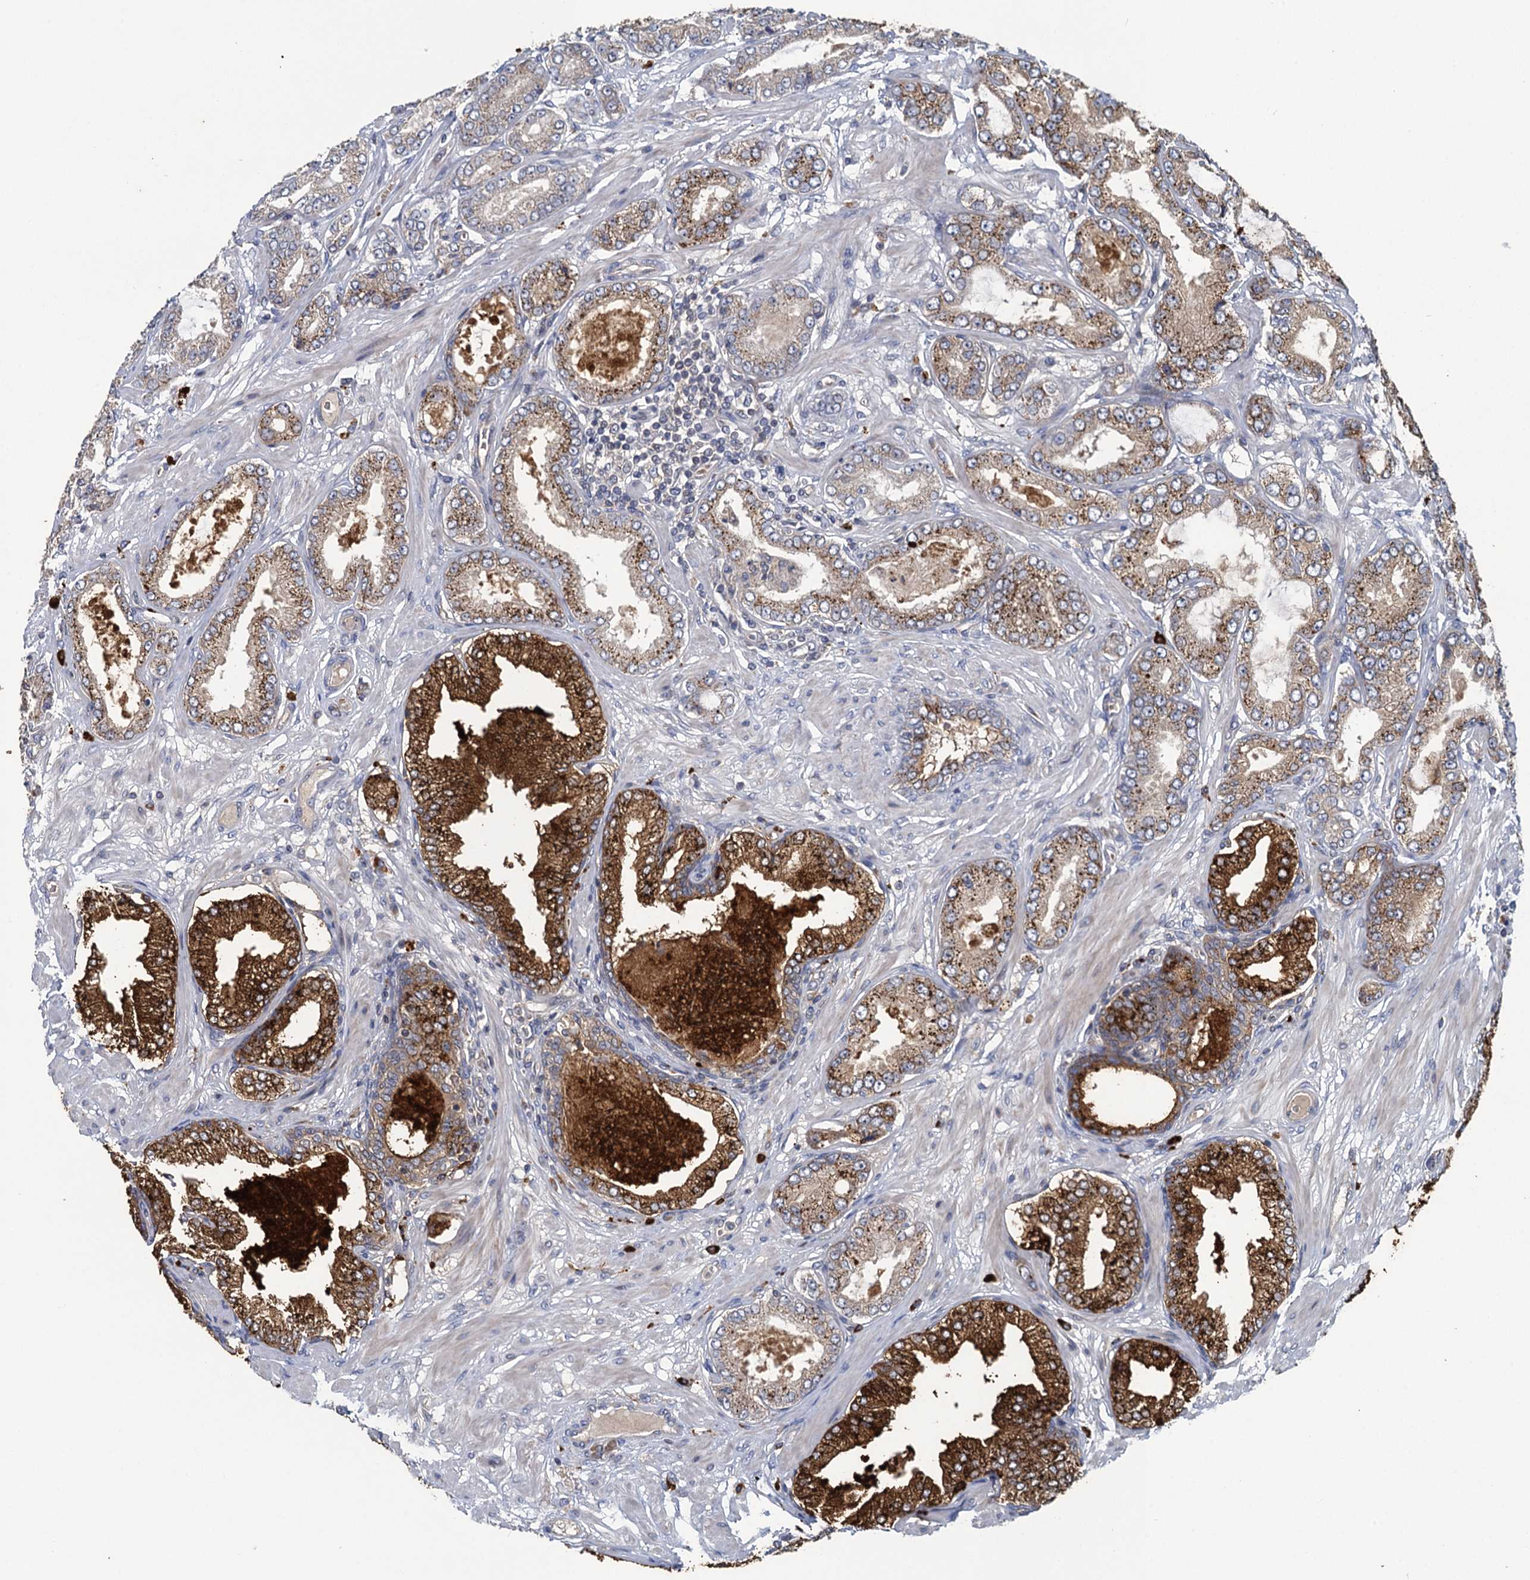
{"staining": {"intensity": "moderate", "quantity": "25%-75%", "location": "cytoplasmic/membranous"}, "tissue": "prostate cancer", "cell_type": "Tumor cells", "image_type": "cancer", "snomed": [{"axis": "morphology", "description": "Adenocarcinoma, Low grade"}, {"axis": "topography", "description": "Prostate"}], "caption": "Immunohistochemical staining of prostate adenocarcinoma (low-grade) demonstrates medium levels of moderate cytoplasmic/membranous positivity in approximately 25%-75% of tumor cells.", "gene": "KBTBD8", "patient": {"sex": "male", "age": 63}}